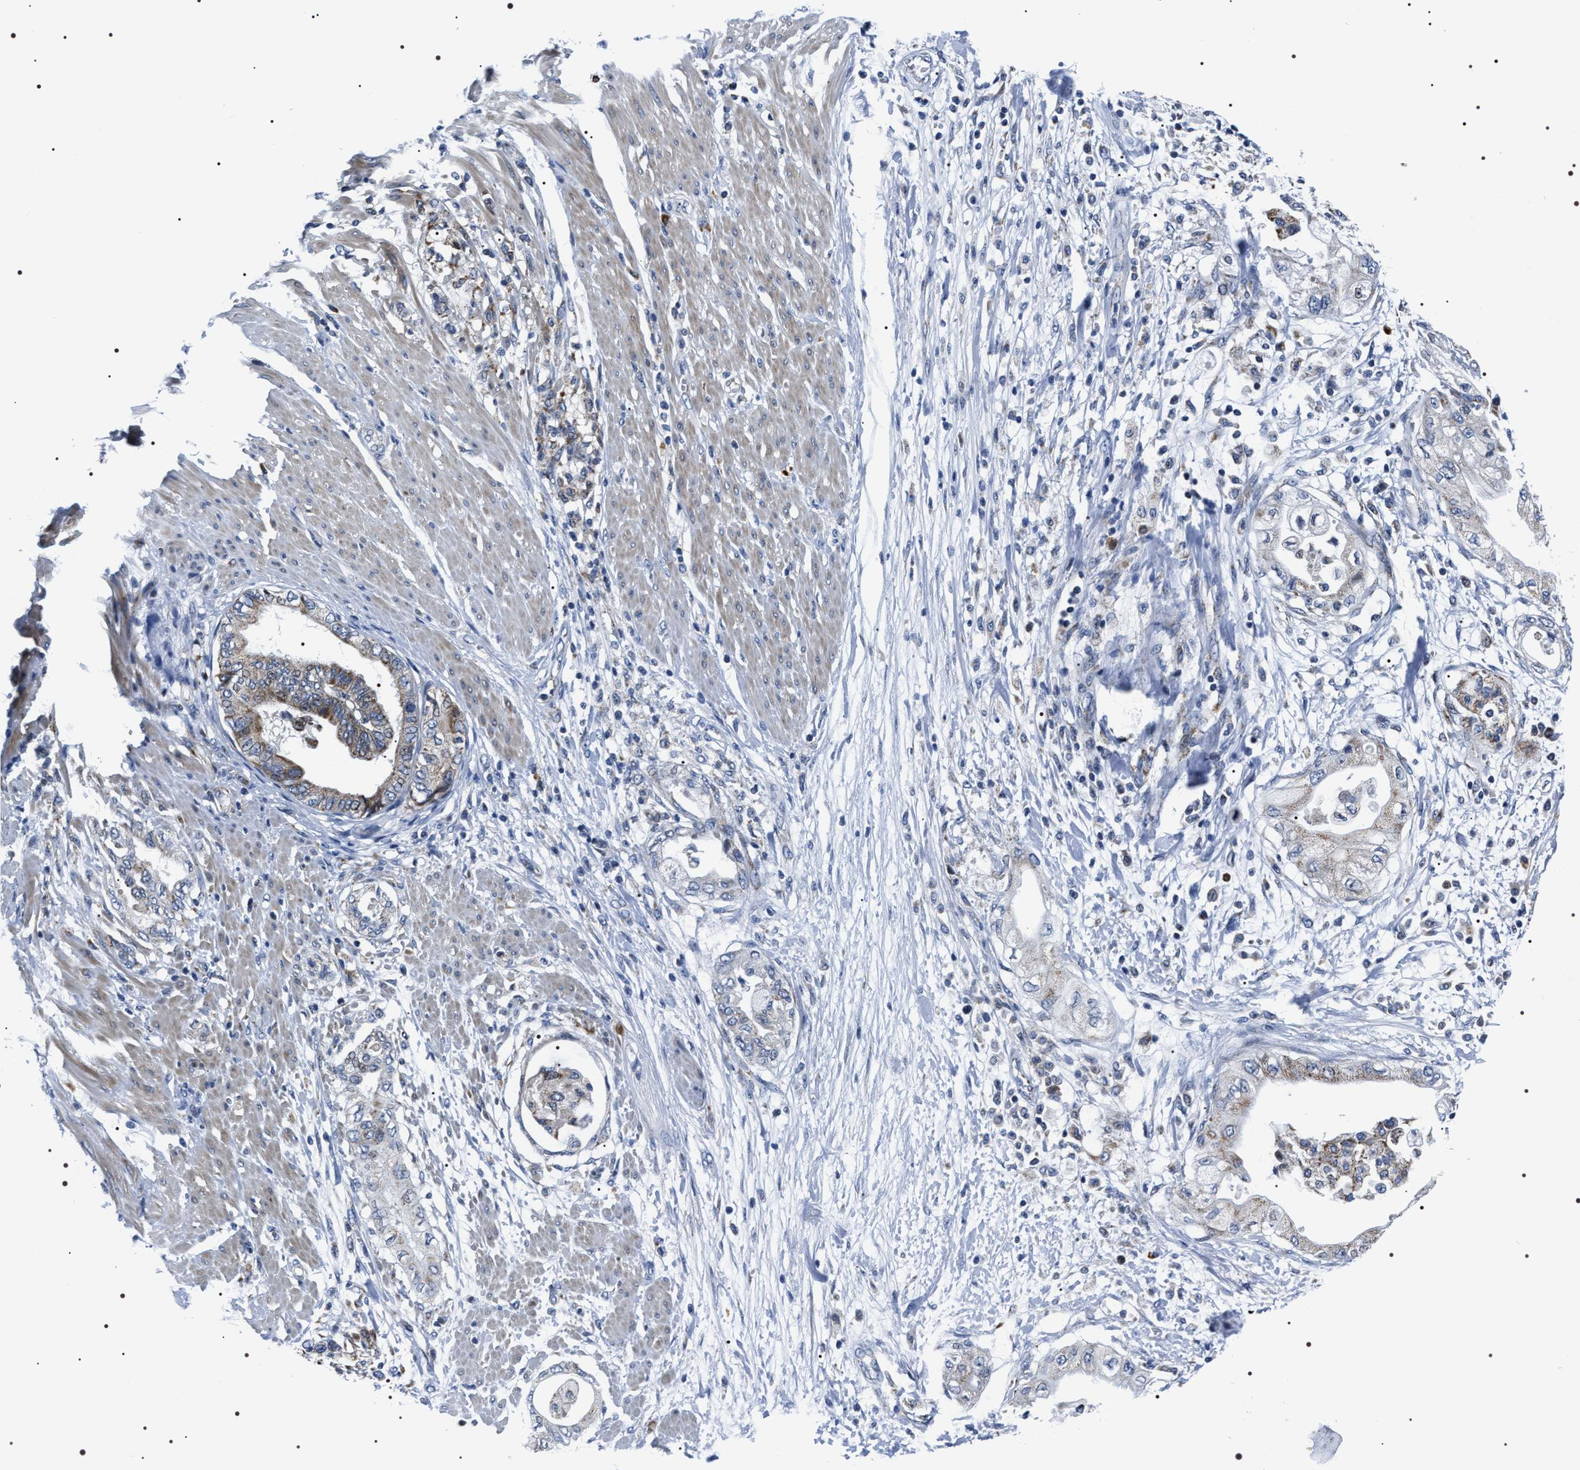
{"staining": {"intensity": "negative", "quantity": "none", "location": "none"}, "tissue": "adipose tissue", "cell_type": "Adipocytes", "image_type": "normal", "snomed": [{"axis": "morphology", "description": "Normal tissue, NOS"}, {"axis": "morphology", "description": "Adenocarcinoma, NOS"}, {"axis": "topography", "description": "Duodenum"}, {"axis": "topography", "description": "Peripheral nerve tissue"}], "caption": "Adipocytes are negative for protein expression in benign human adipose tissue. (DAB immunohistochemistry visualized using brightfield microscopy, high magnification).", "gene": "NTMT1", "patient": {"sex": "female", "age": 60}}